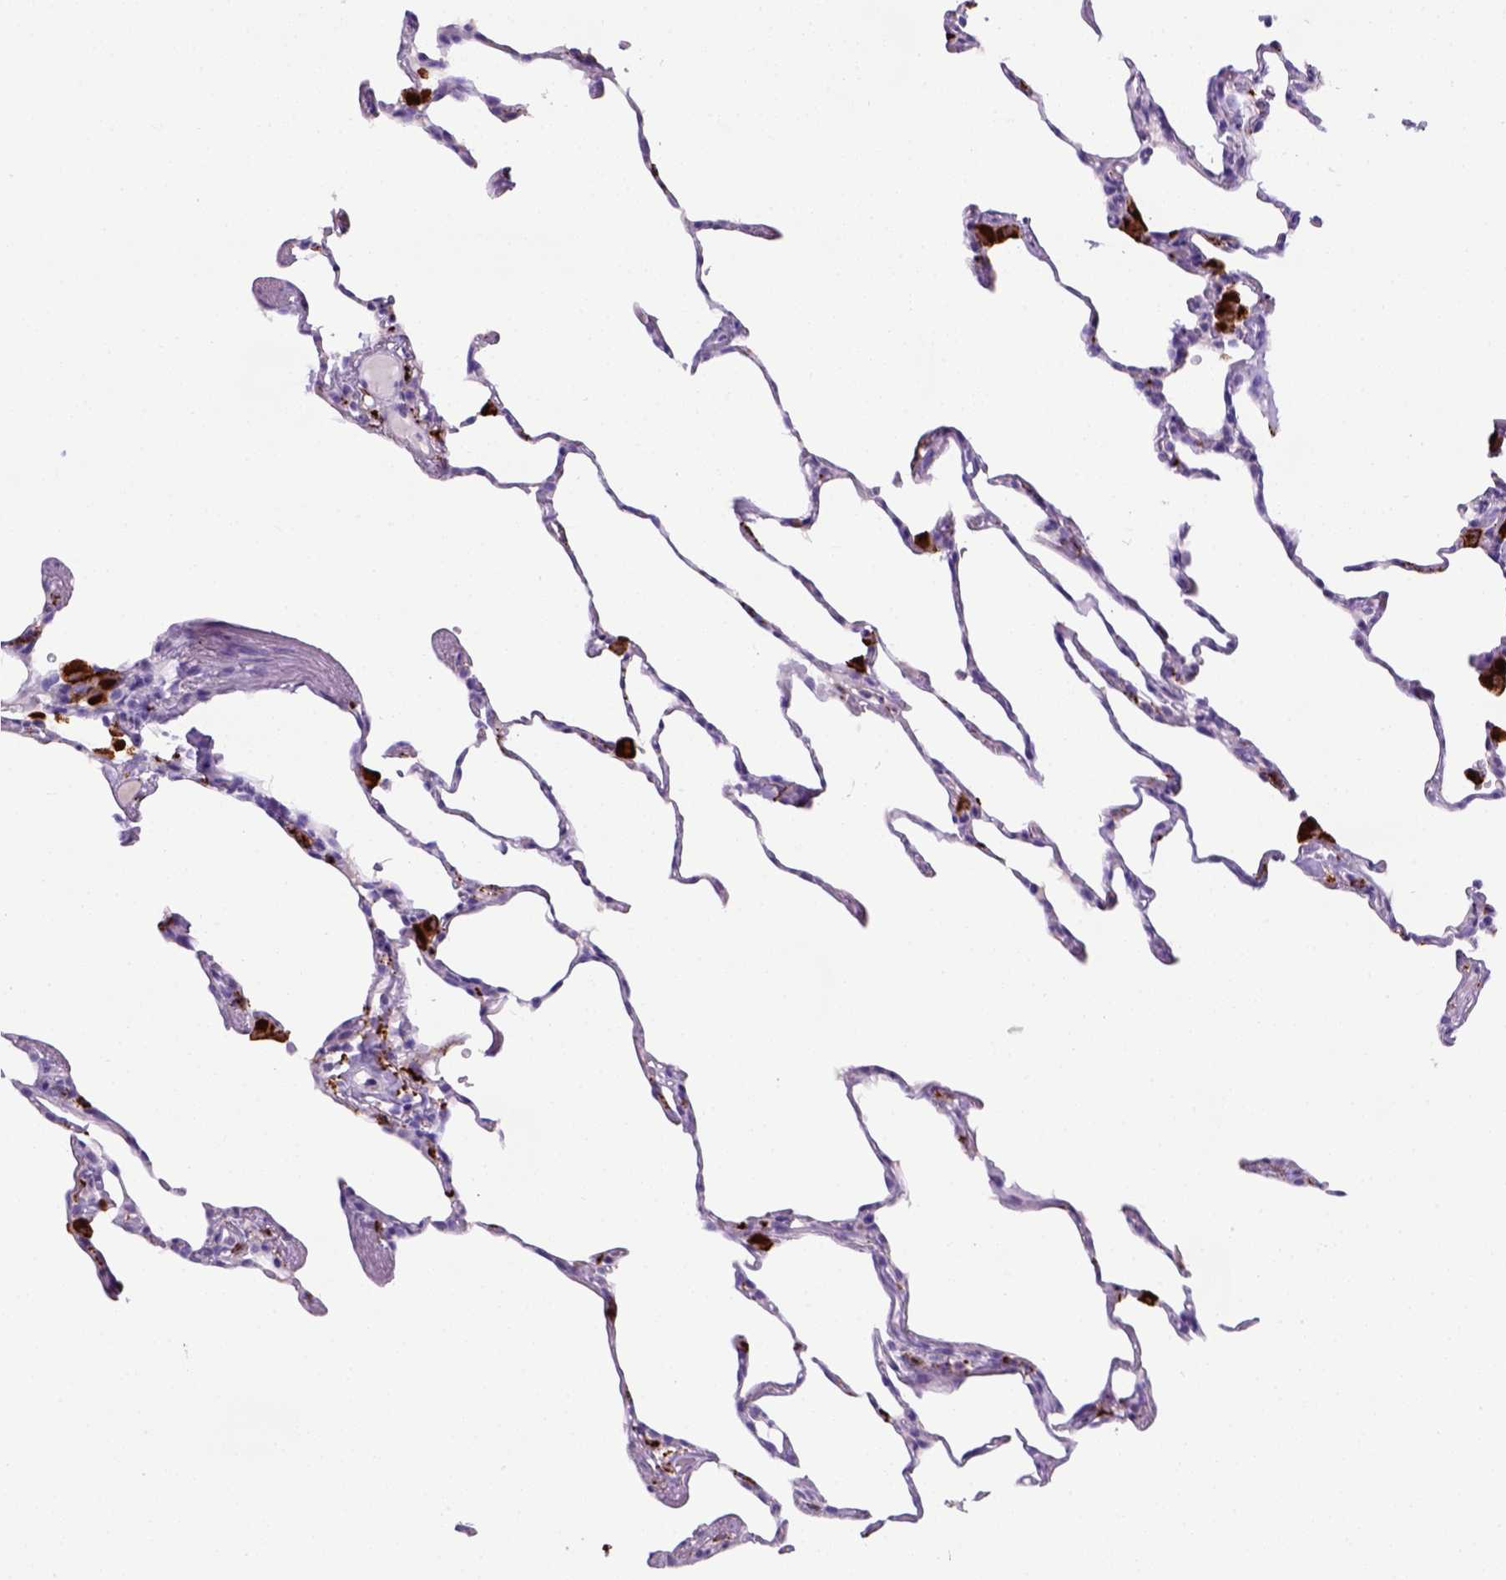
{"staining": {"intensity": "negative", "quantity": "none", "location": "none"}, "tissue": "lung", "cell_type": "Alveolar cells", "image_type": "normal", "snomed": [{"axis": "morphology", "description": "Normal tissue, NOS"}, {"axis": "topography", "description": "Lung"}], "caption": "IHC histopathology image of unremarkable human lung stained for a protein (brown), which demonstrates no expression in alveolar cells.", "gene": "CD68", "patient": {"sex": "female", "age": 57}}